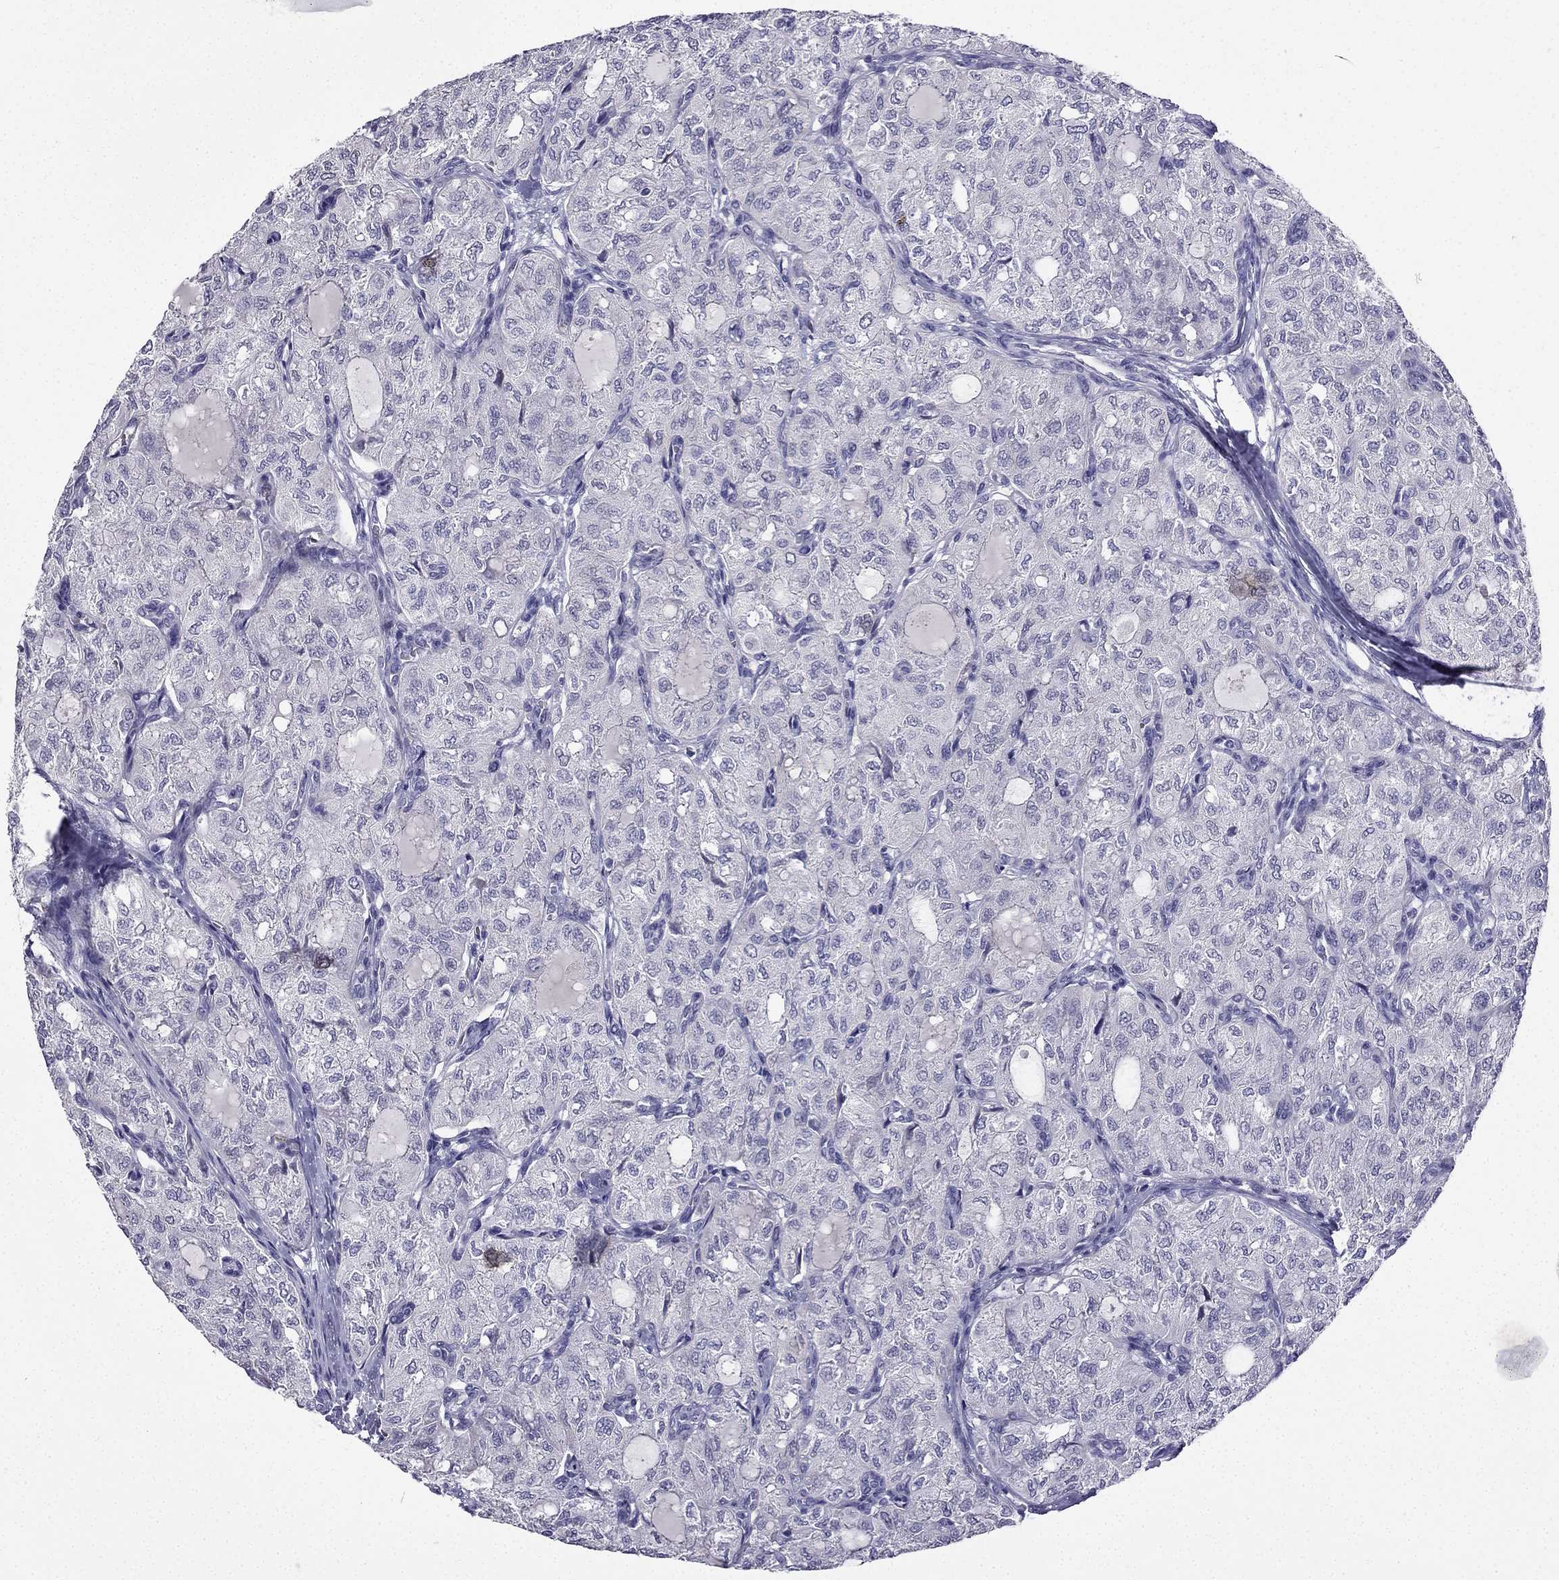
{"staining": {"intensity": "negative", "quantity": "none", "location": "none"}, "tissue": "thyroid cancer", "cell_type": "Tumor cells", "image_type": "cancer", "snomed": [{"axis": "morphology", "description": "Follicular adenoma carcinoma, NOS"}, {"axis": "topography", "description": "Thyroid gland"}], "caption": "High power microscopy image of an IHC micrograph of thyroid follicular adenoma carcinoma, revealing no significant expression in tumor cells.", "gene": "UHRF1", "patient": {"sex": "male", "age": 75}}